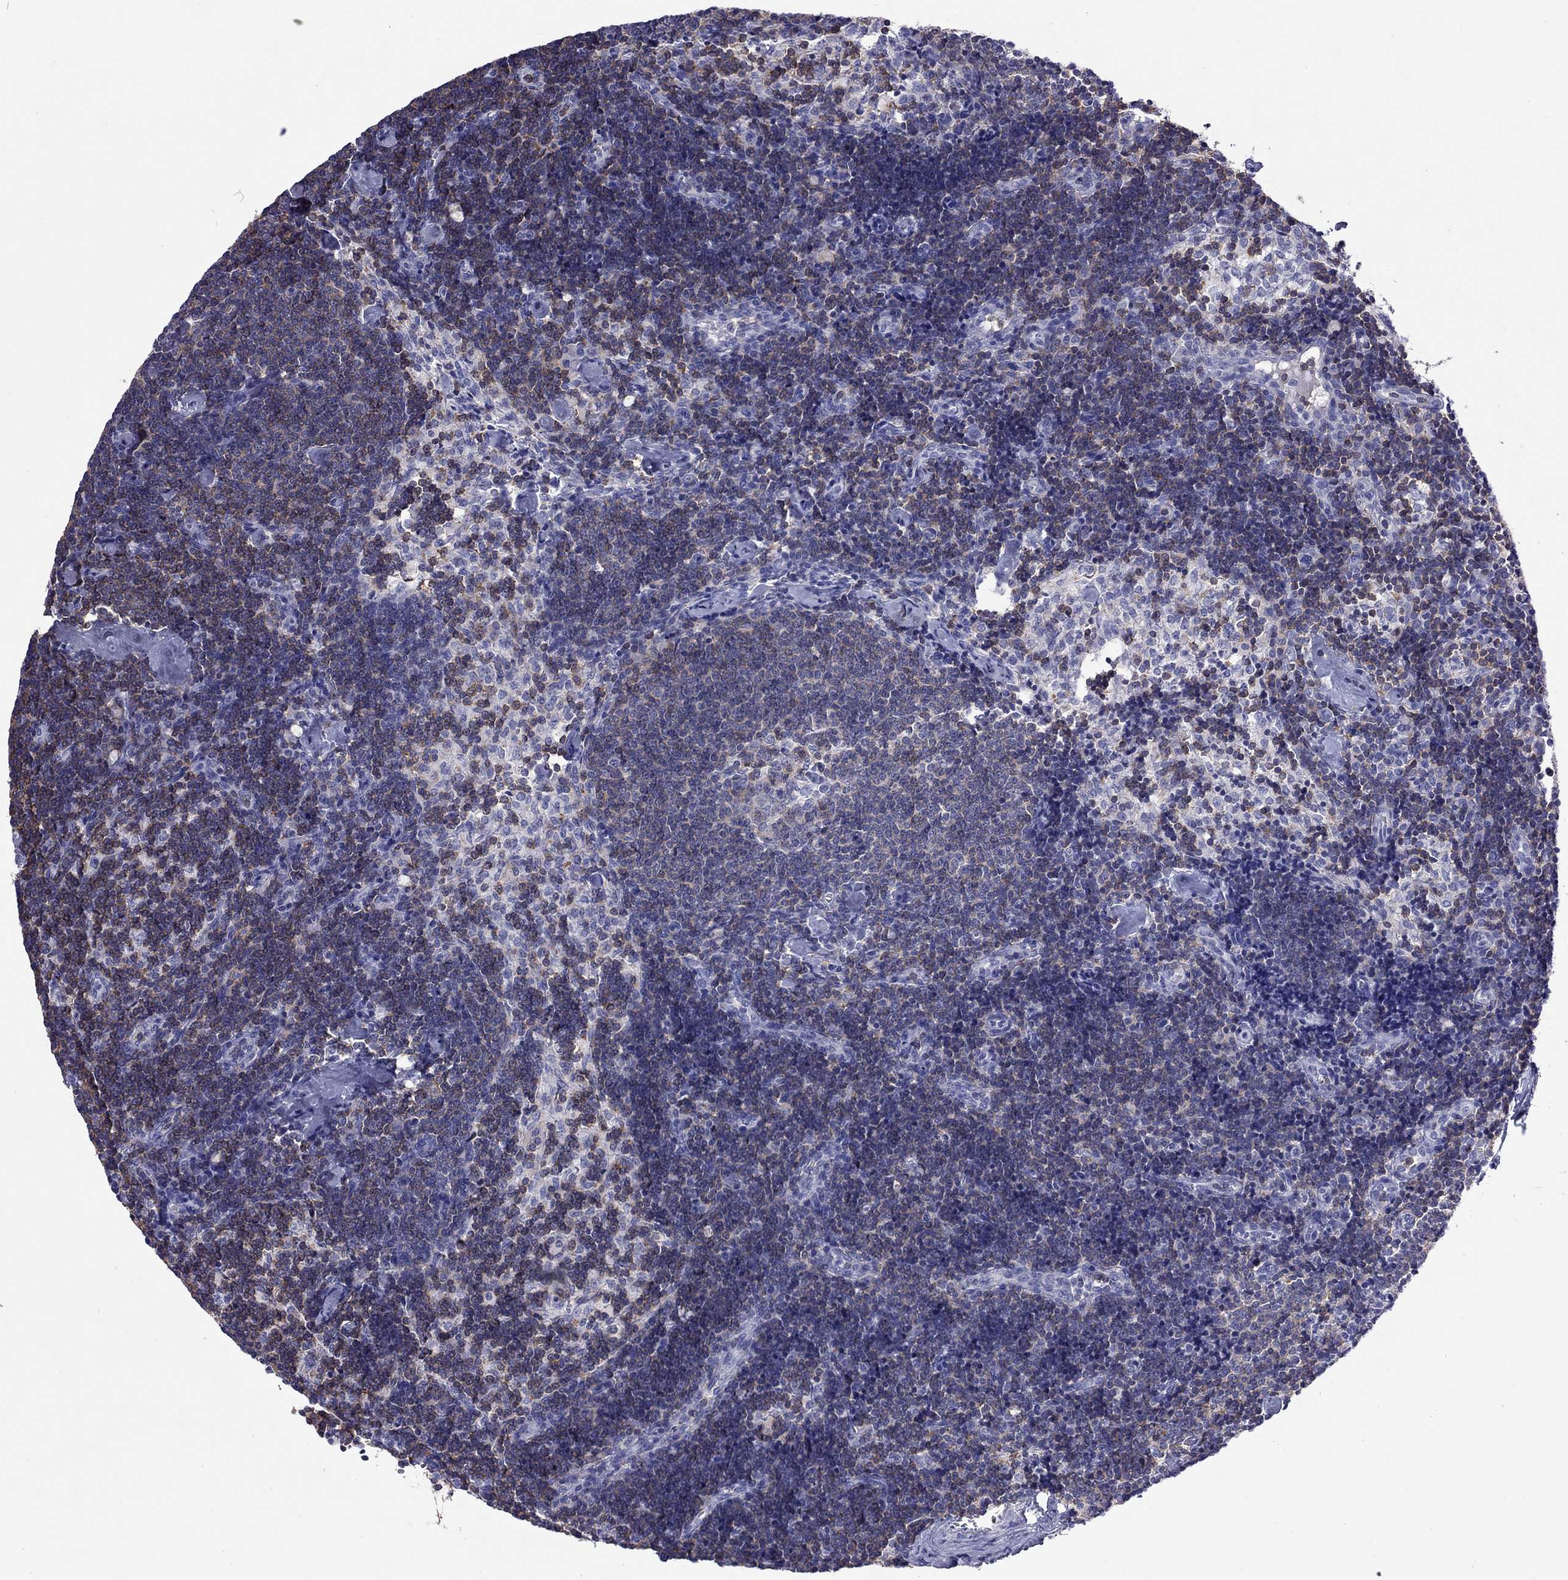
{"staining": {"intensity": "strong", "quantity": "<25%", "location": "nuclear"}, "tissue": "lymph node", "cell_type": "Germinal center cells", "image_type": "normal", "snomed": [{"axis": "morphology", "description": "Normal tissue, NOS"}, {"axis": "topography", "description": "Lymph node"}], "caption": "Human lymph node stained for a protein (brown) exhibits strong nuclear positive staining in about <25% of germinal center cells.", "gene": "ENSG00000288637", "patient": {"sex": "female", "age": 42}}